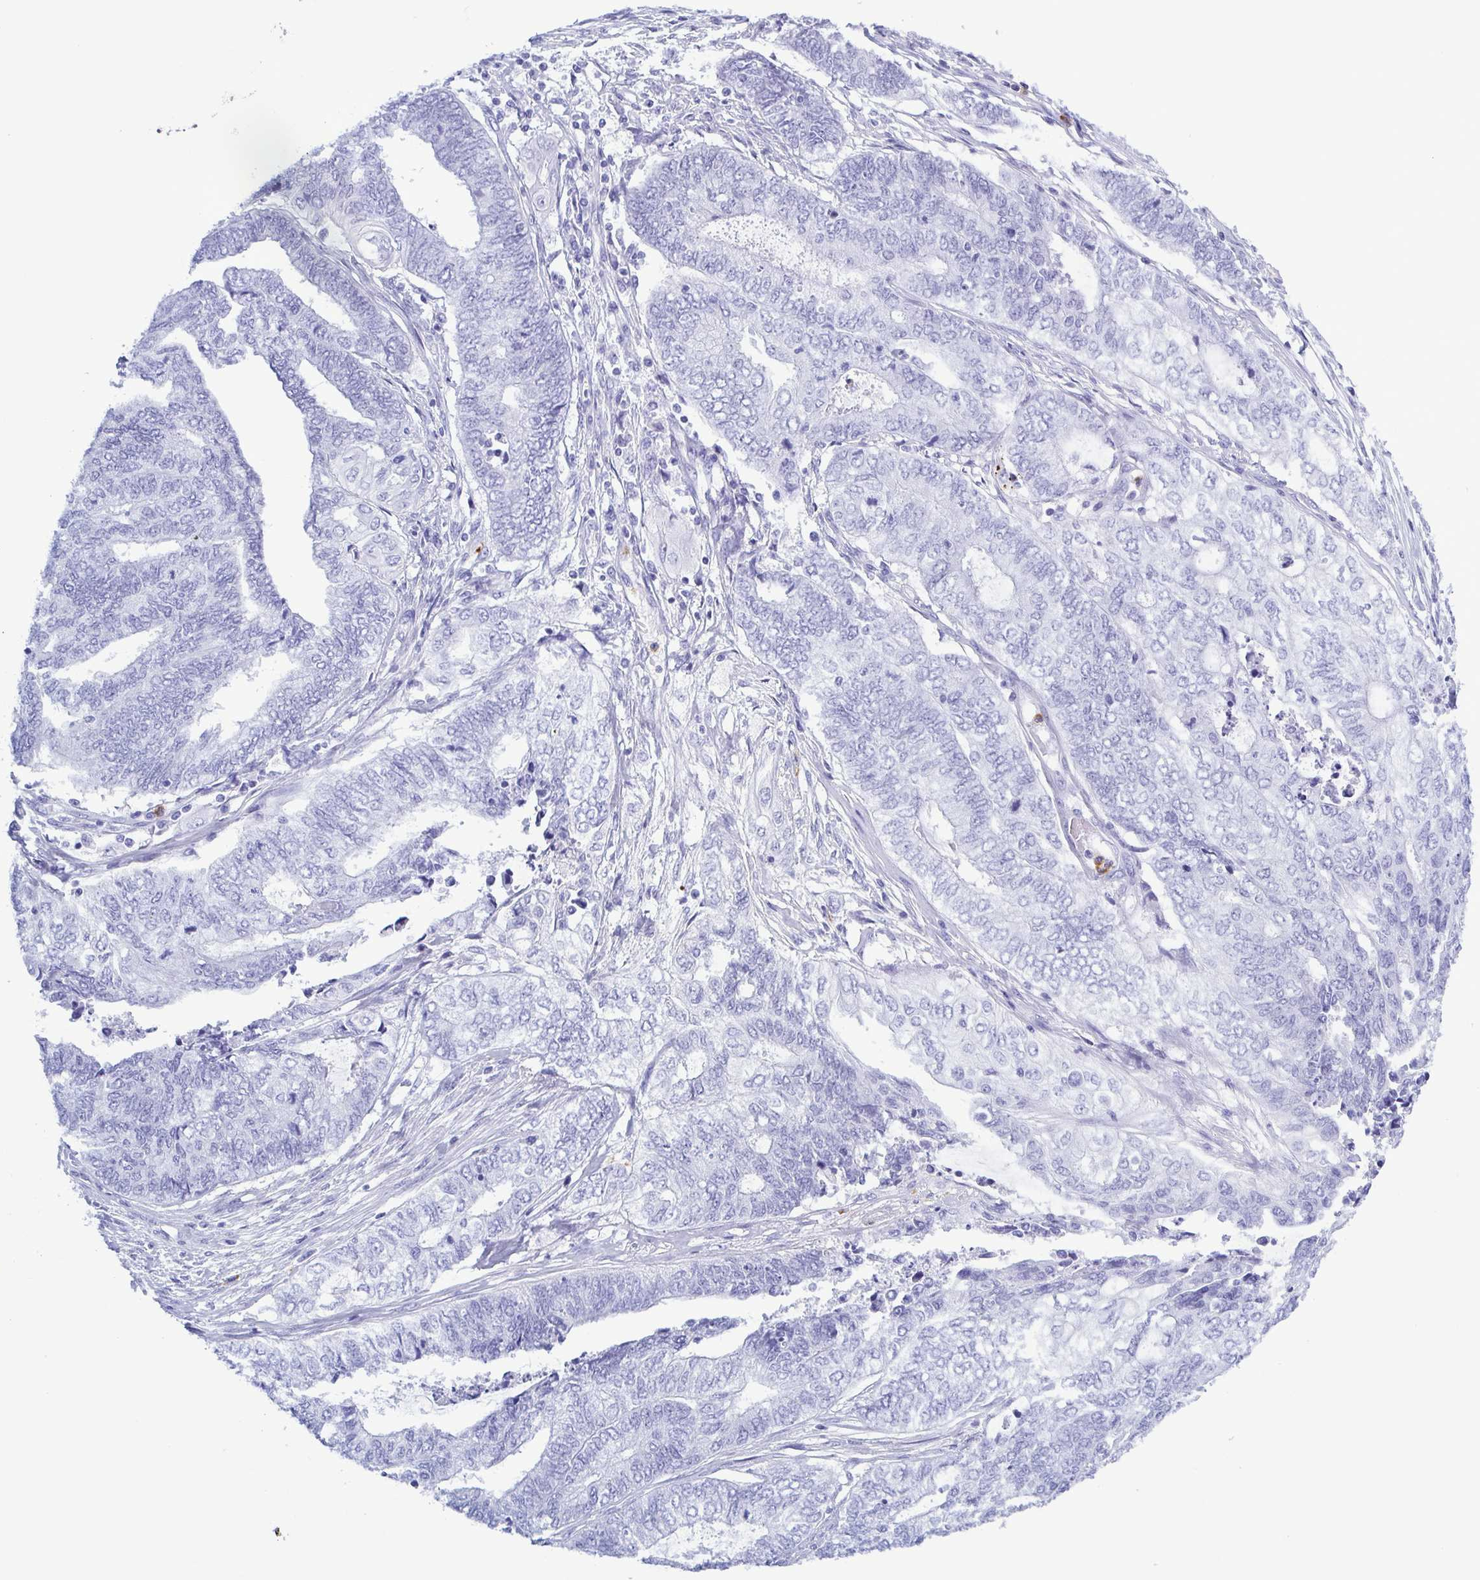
{"staining": {"intensity": "negative", "quantity": "none", "location": "none"}, "tissue": "endometrial cancer", "cell_type": "Tumor cells", "image_type": "cancer", "snomed": [{"axis": "morphology", "description": "Adenocarcinoma, NOS"}, {"axis": "topography", "description": "Uterus"}, {"axis": "topography", "description": "Endometrium"}], "caption": "Protein analysis of endometrial adenocarcinoma displays no significant expression in tumor cells. (DAB immunohistochemistry (IHC) visualized using brightfield microscopy, high magnification).", "gene": "LTF", "patient": {"sex": "female", "age": 70}}